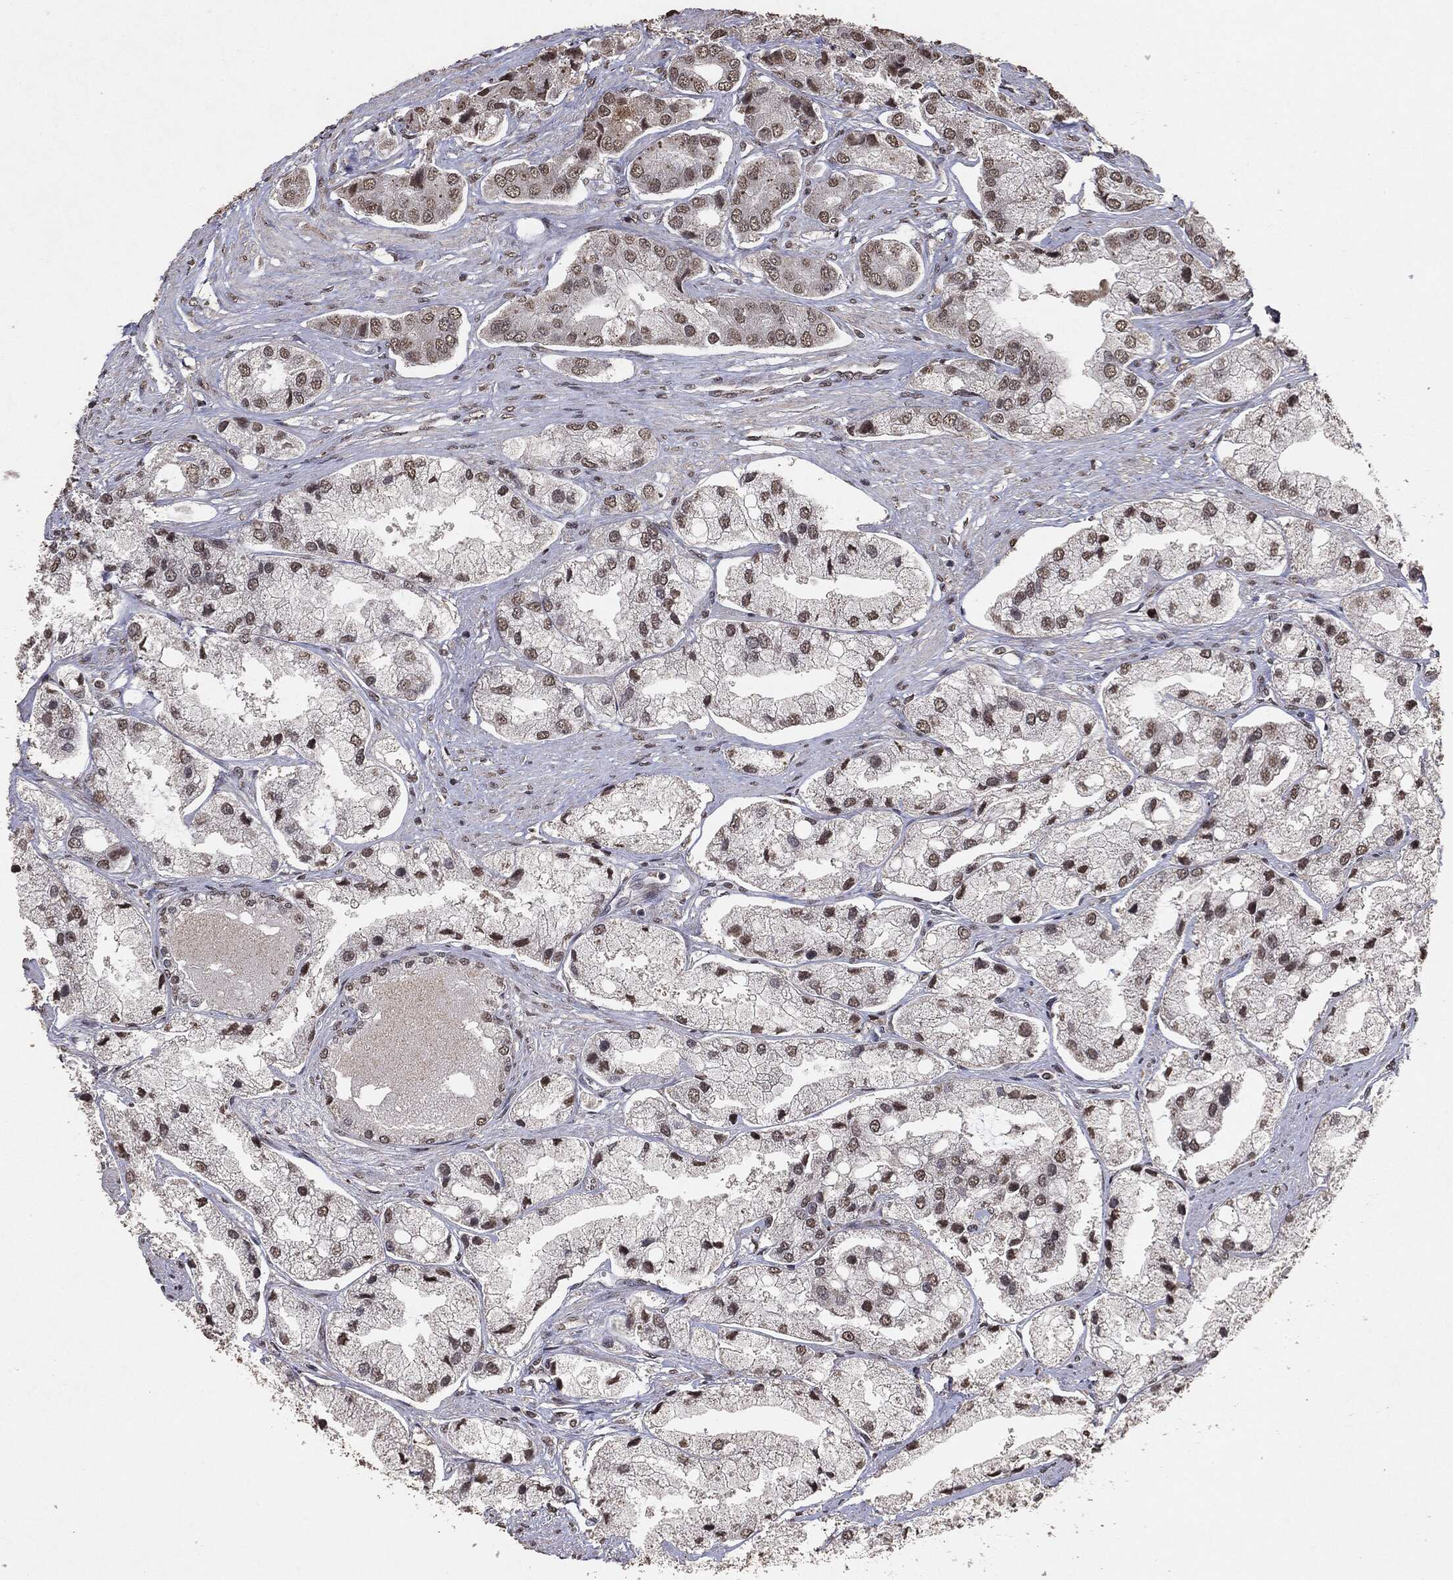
{"staining": {"intensity": "moderate", "quantity": "25%-75%", "location": "nuclear"}, "tissue": "prostate cancer", "cell_type": "Tumor cells", "image_type": "cancer", "snomed": [{"axis": "morphology", "description": "Adenocarcinoma, Low grade"}, {"axis": "topography", "description": "Prostate"}], "caption": "Immunohistochemical staining of adenocarcinoma (low-grade) (prostate) displays moderate nuclear protein expression in approximately 25%-75% of tumor cells.", "gene": "RAD18", "patient": {"sex": "male", "age": 69}}